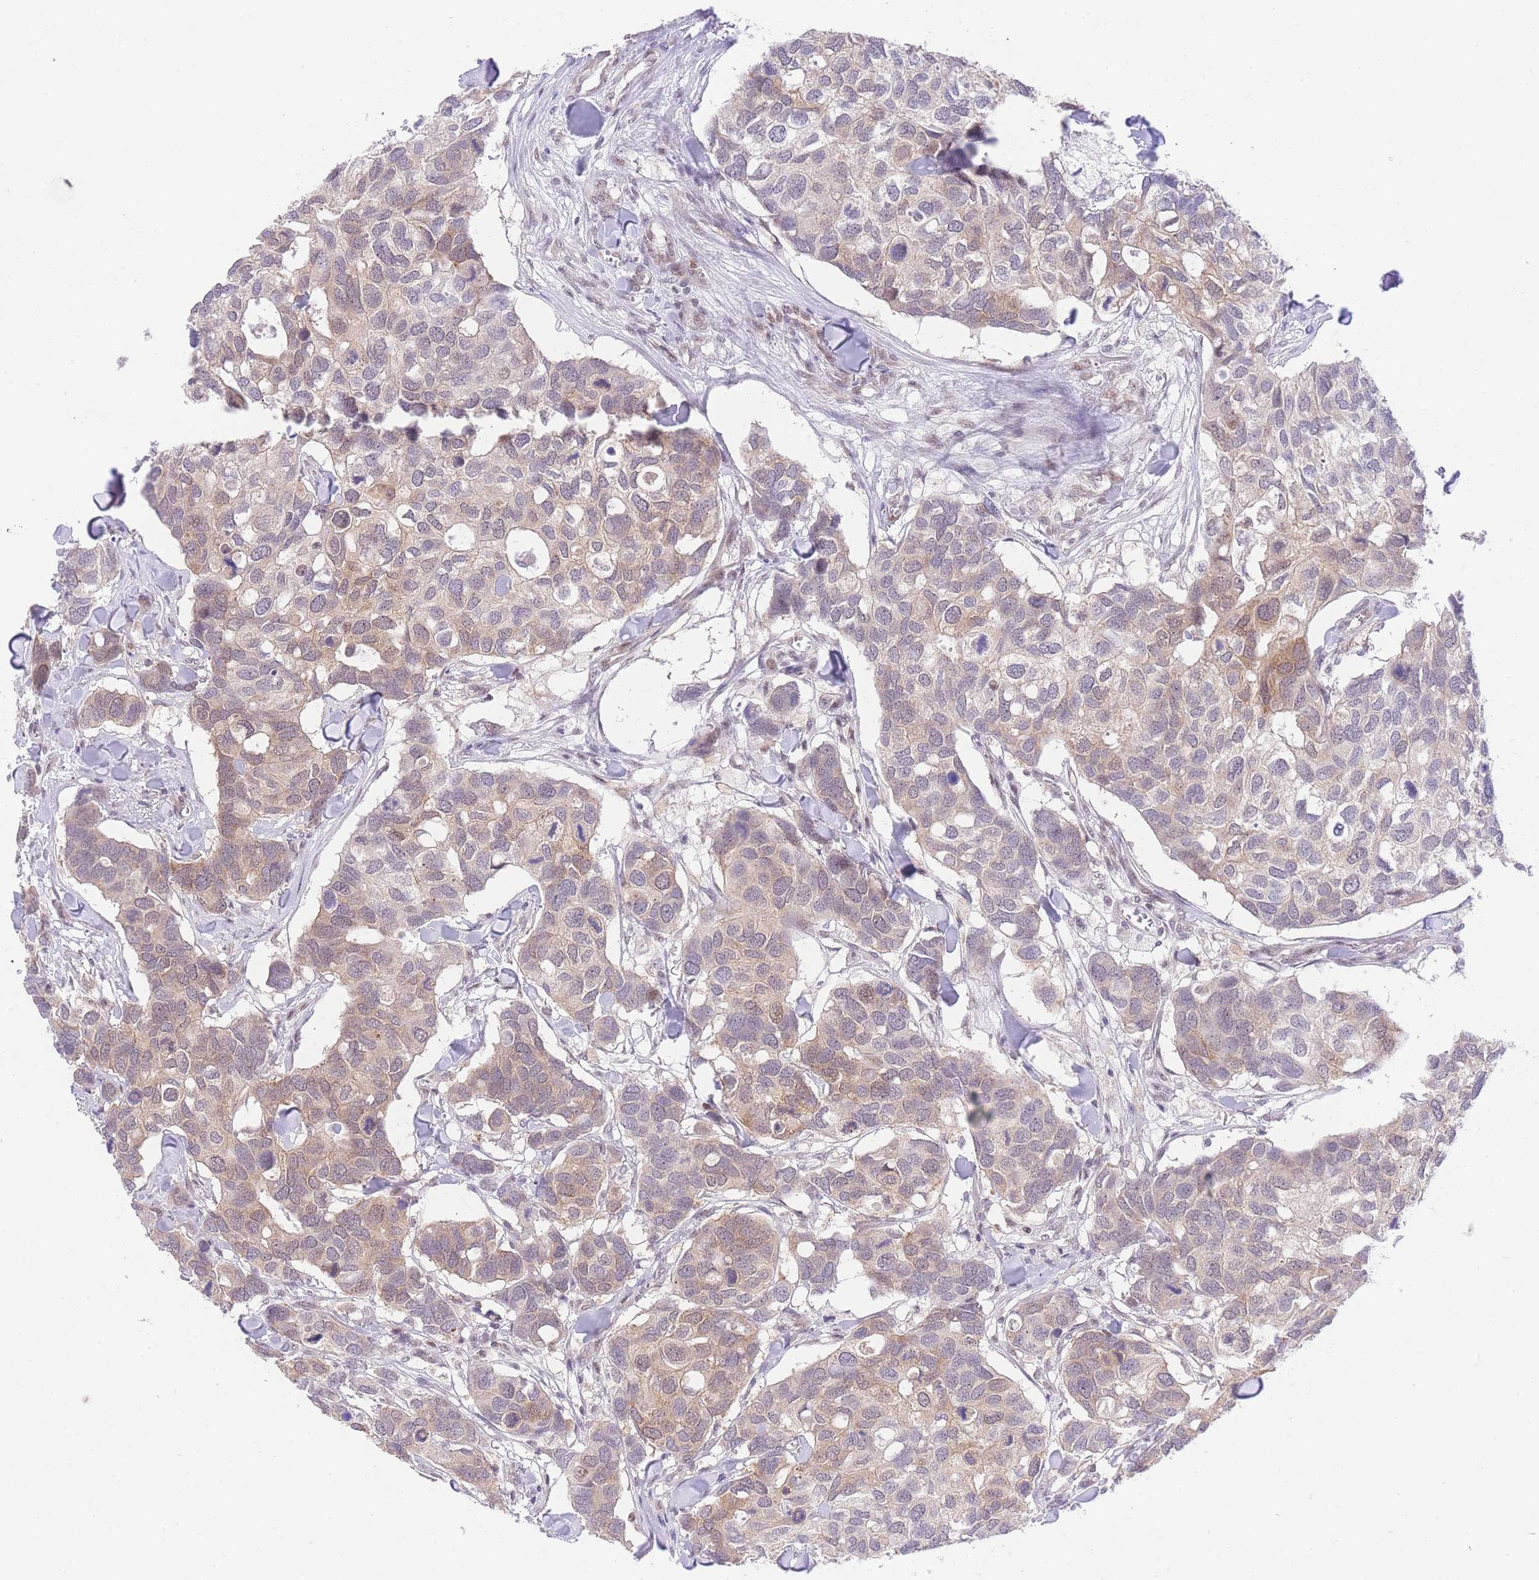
{"staining": {"intensity": "moderate", "quantity": "25%-75%", "location": "cytoplasmic/membranous"}, "tissue": "breast cancer", "cell_type": "Tumor cells", "image_type": "cancer", "snomed": [{"axis": "morphology", "description": "Duct carcinoma"}, {"axis": "topography", "description": "Breast"}], "caption": "Breast invasive ductal carcinoma was stained to show a protein in brown. There is medium levels of moderate cytoplasmic/membranous expression in approximately 25%-75% of tumor cells.", "gene": "STK39", "patient": {"sex": "female", "age": 83}}